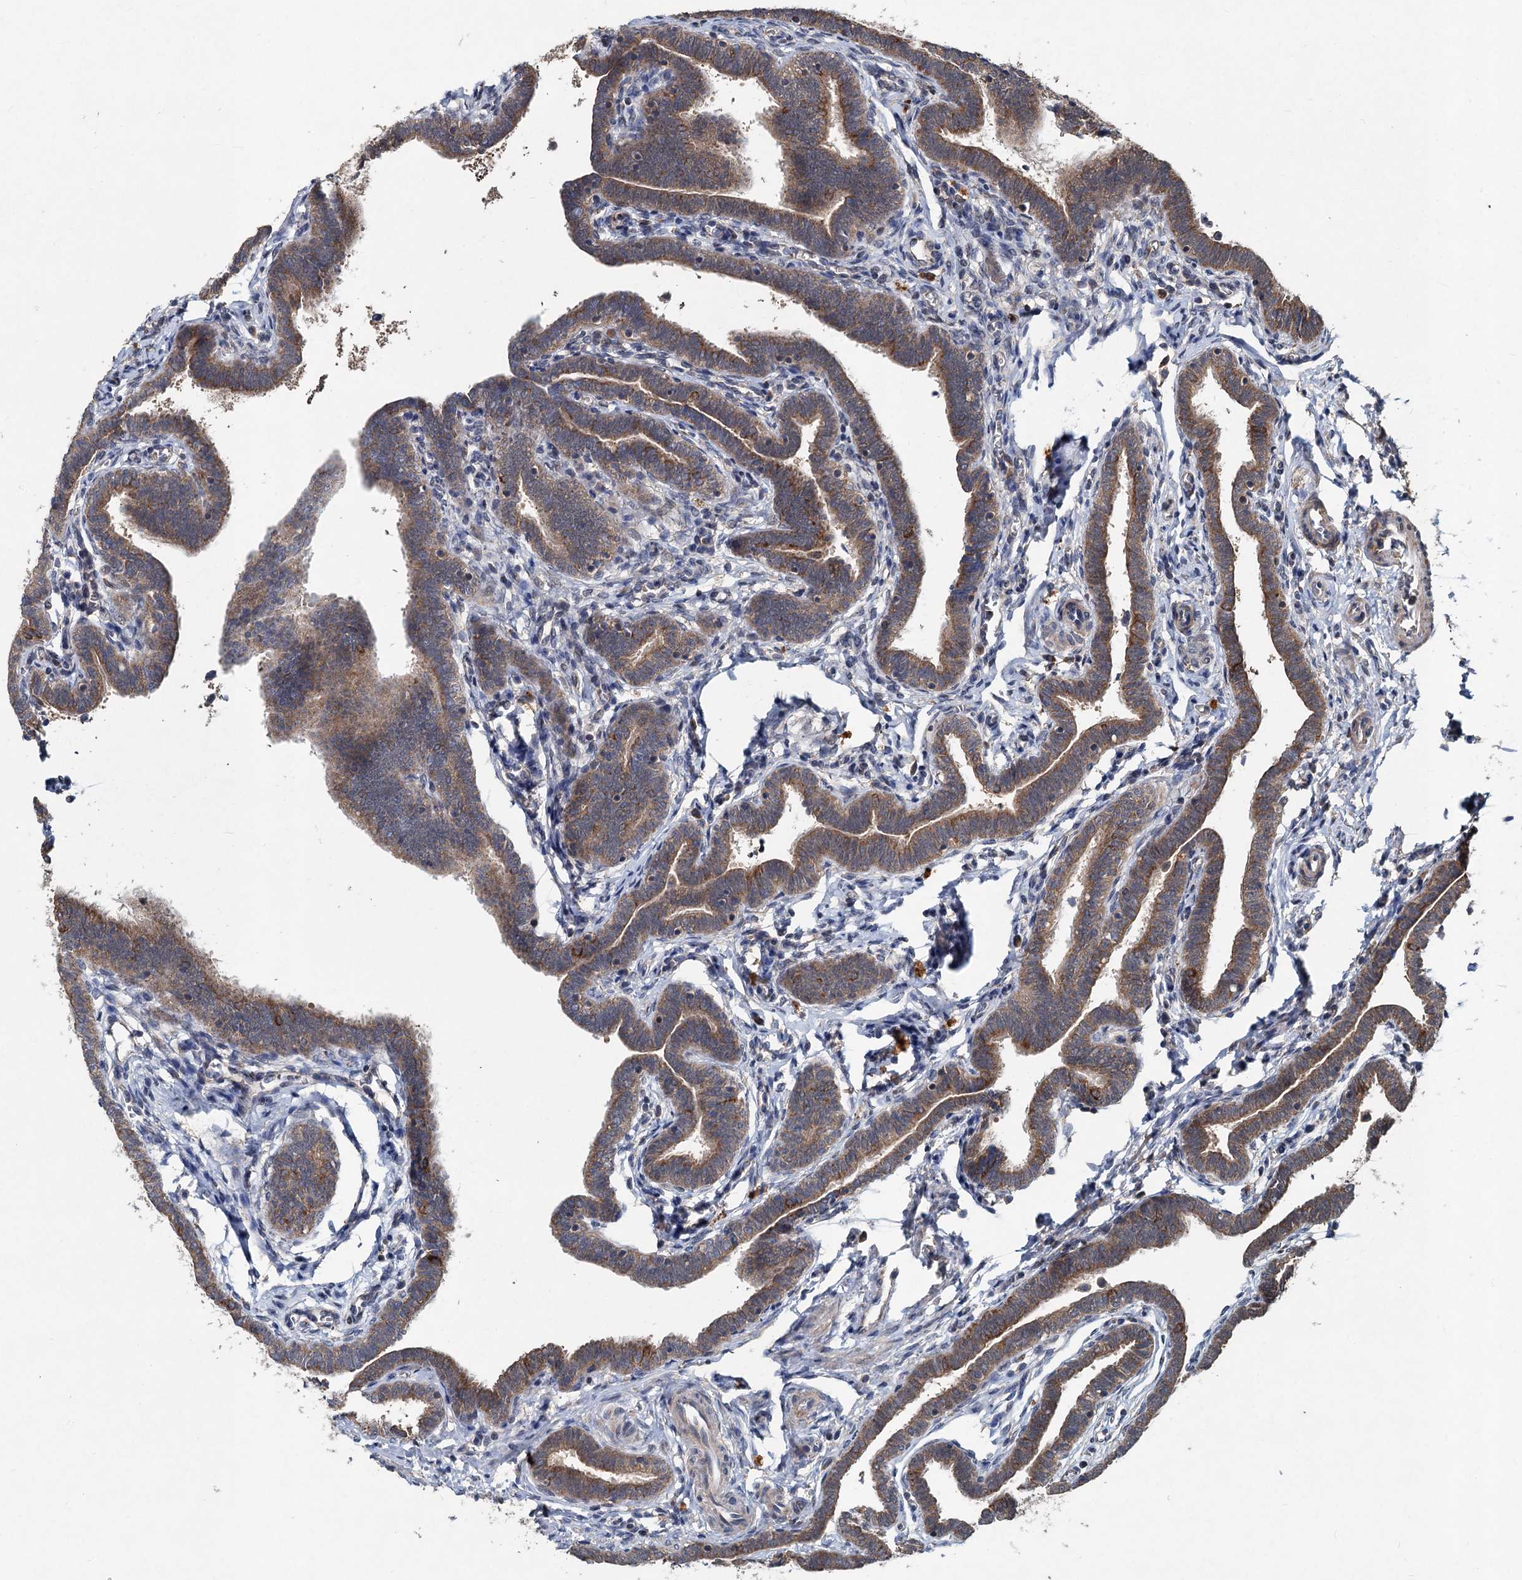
{"staining": {"intensity": "moderate", "quantity": ">75%", "location": "cytoplasmic/membranous"}, "tissue": "fallopian tube", "cell_type": "Glandular cells", "image_type": "normal", "snomed": [{"axis": "morphology", "description": "Normal tissue, NOS"}, {"axis": "topography", "description": "Fallopian tube"}], "caption": "High-magnification brightfield microscopy of normal fallopian tube stained with DAB (3,3'-diaminobenzidine) (brown) and counterstained with hematoxylin (blue). glandular cells exhibit moderate cytoplasmic/membranous positivity is seen in approximately>75% of cells.", "gene": "OTUB1", "patient": {"sex": "female", "age": 36}}